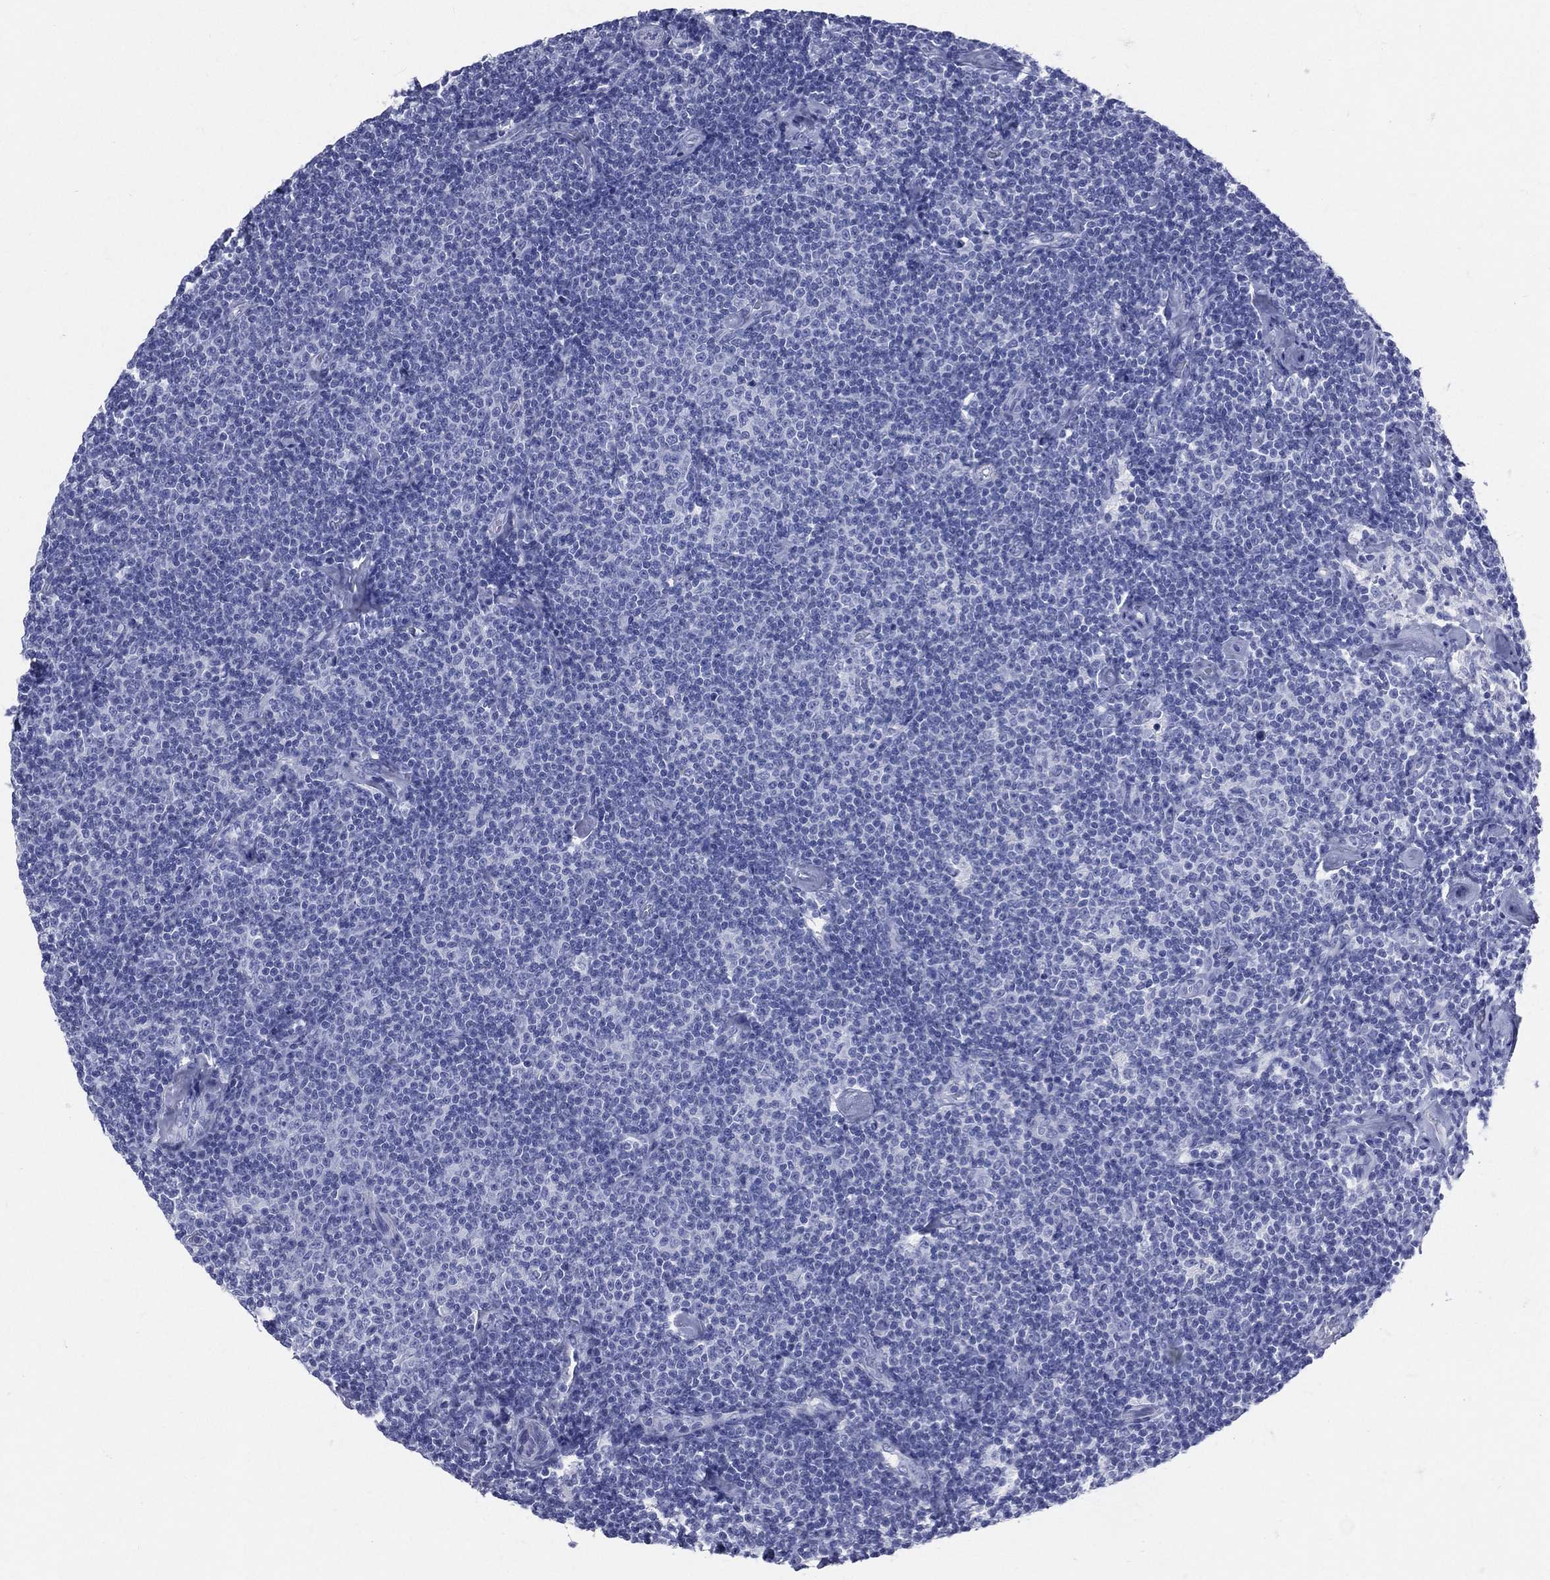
{"staining": {"intensity": "negative", "quantity": "none", "location": "none"}, "tissue": "lymphoma", "cell_type": "Tumor cells", "image_type": "cancer", "snomed": [{"axis": "morphology", "description": "Malignant lymphoma, non-Hodgkin's type, Low grade"}, {"axis": "topography", "description": "Lymph node"}], "caption": "Tumor cells are negative for brown protein staining in lymphoma.", "gene": "CYLC1", "patient": {"sex": "male", "age": 81}}